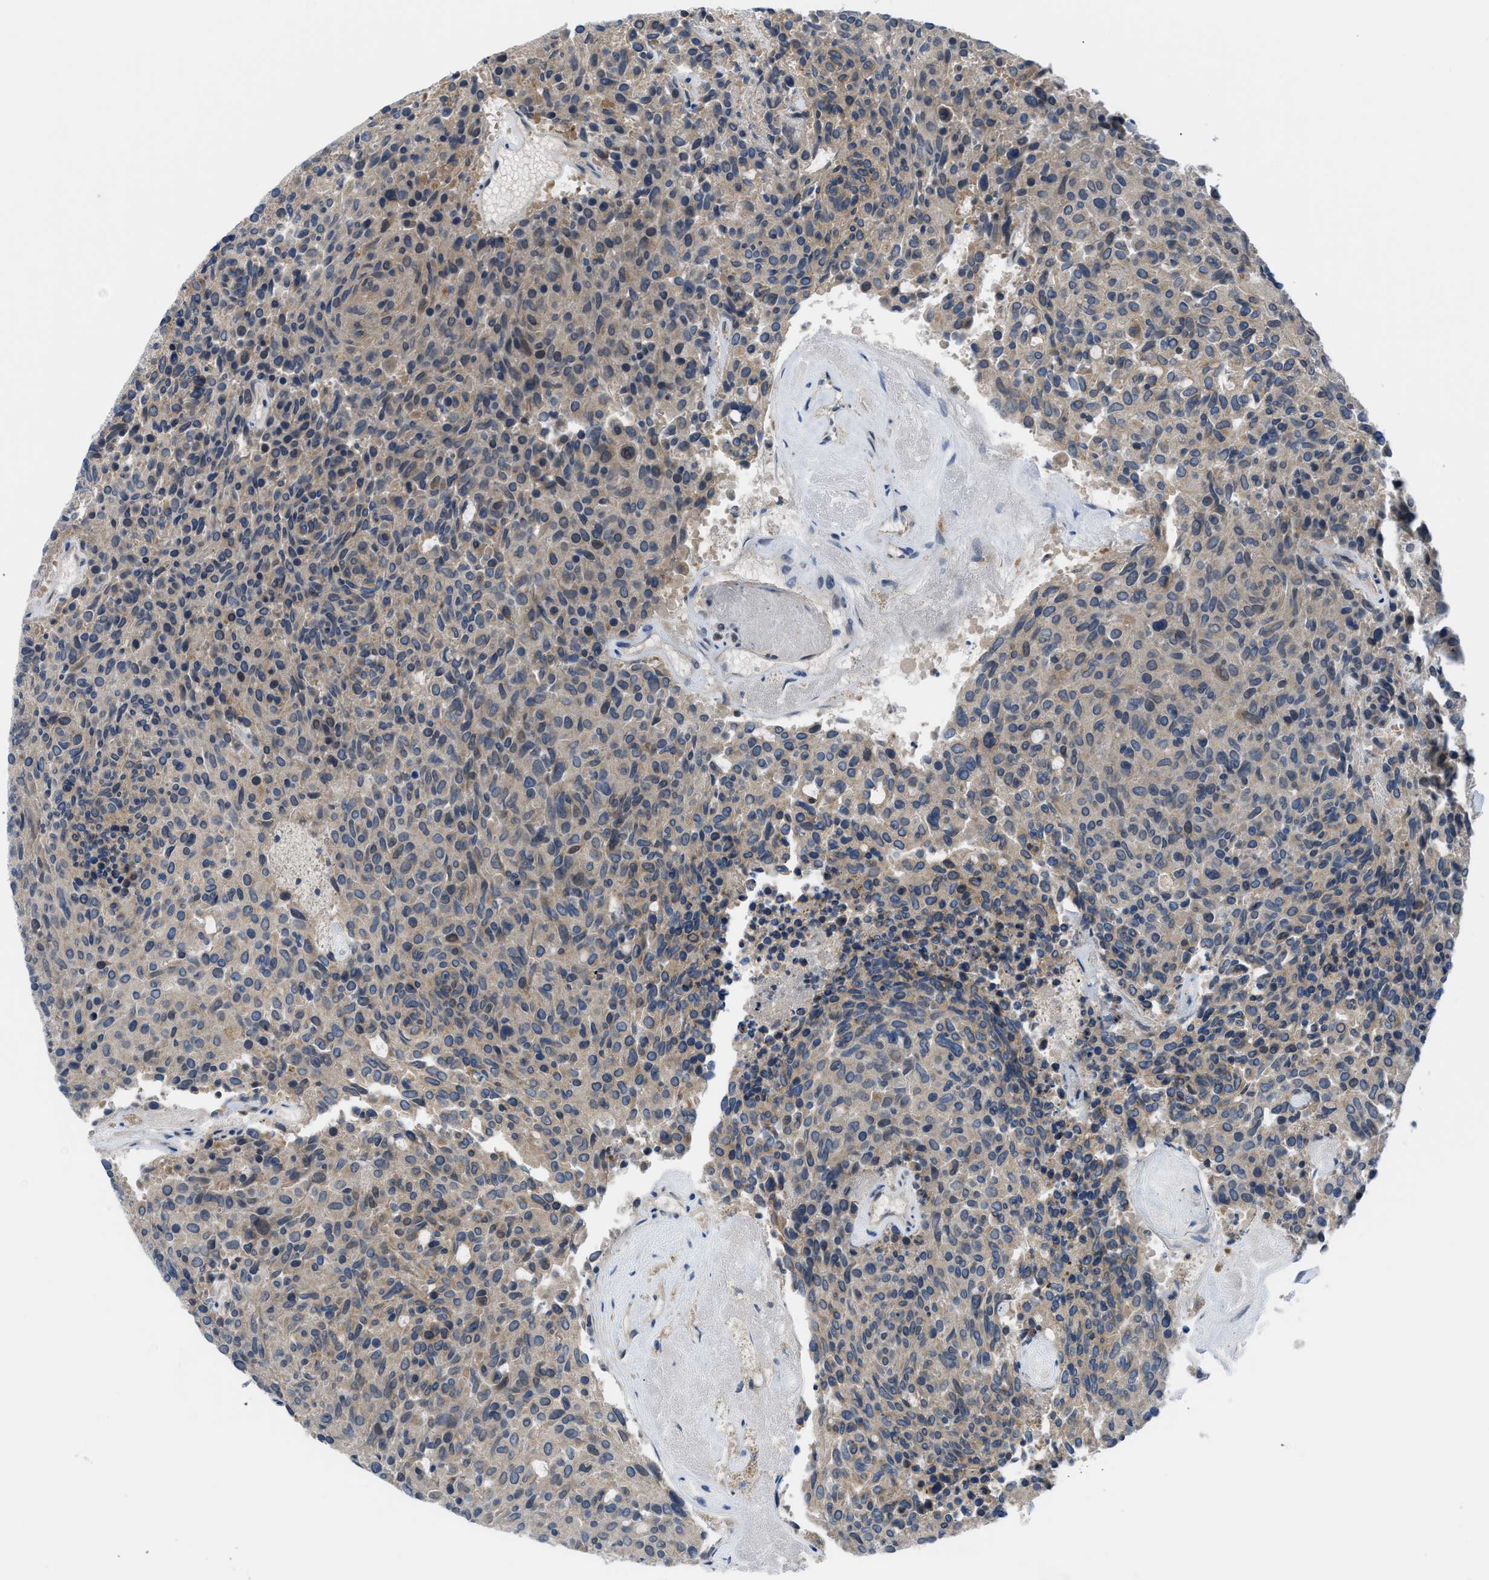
{"staining": {"intensity": "weak", "quantity": ">75%", "location": "cytoplasmic/membranous"}, "tissue": "carcinoid", "cell_type": "Tumor cells", "image_type": "cancer", "snomed": [{"axis": "morphology", "description": "Carcinoid, malignant, NOS"}, {"axis": "topography", "description": "Pancreas"}], "caption": "The immunohistochemical stain shows weak cytoplasmic/membranous positivity in tumor cells of carcinoid (malignant) tissue.", "gene": "BAZ2B", "patient": {"sex": "female", "age": 54}}